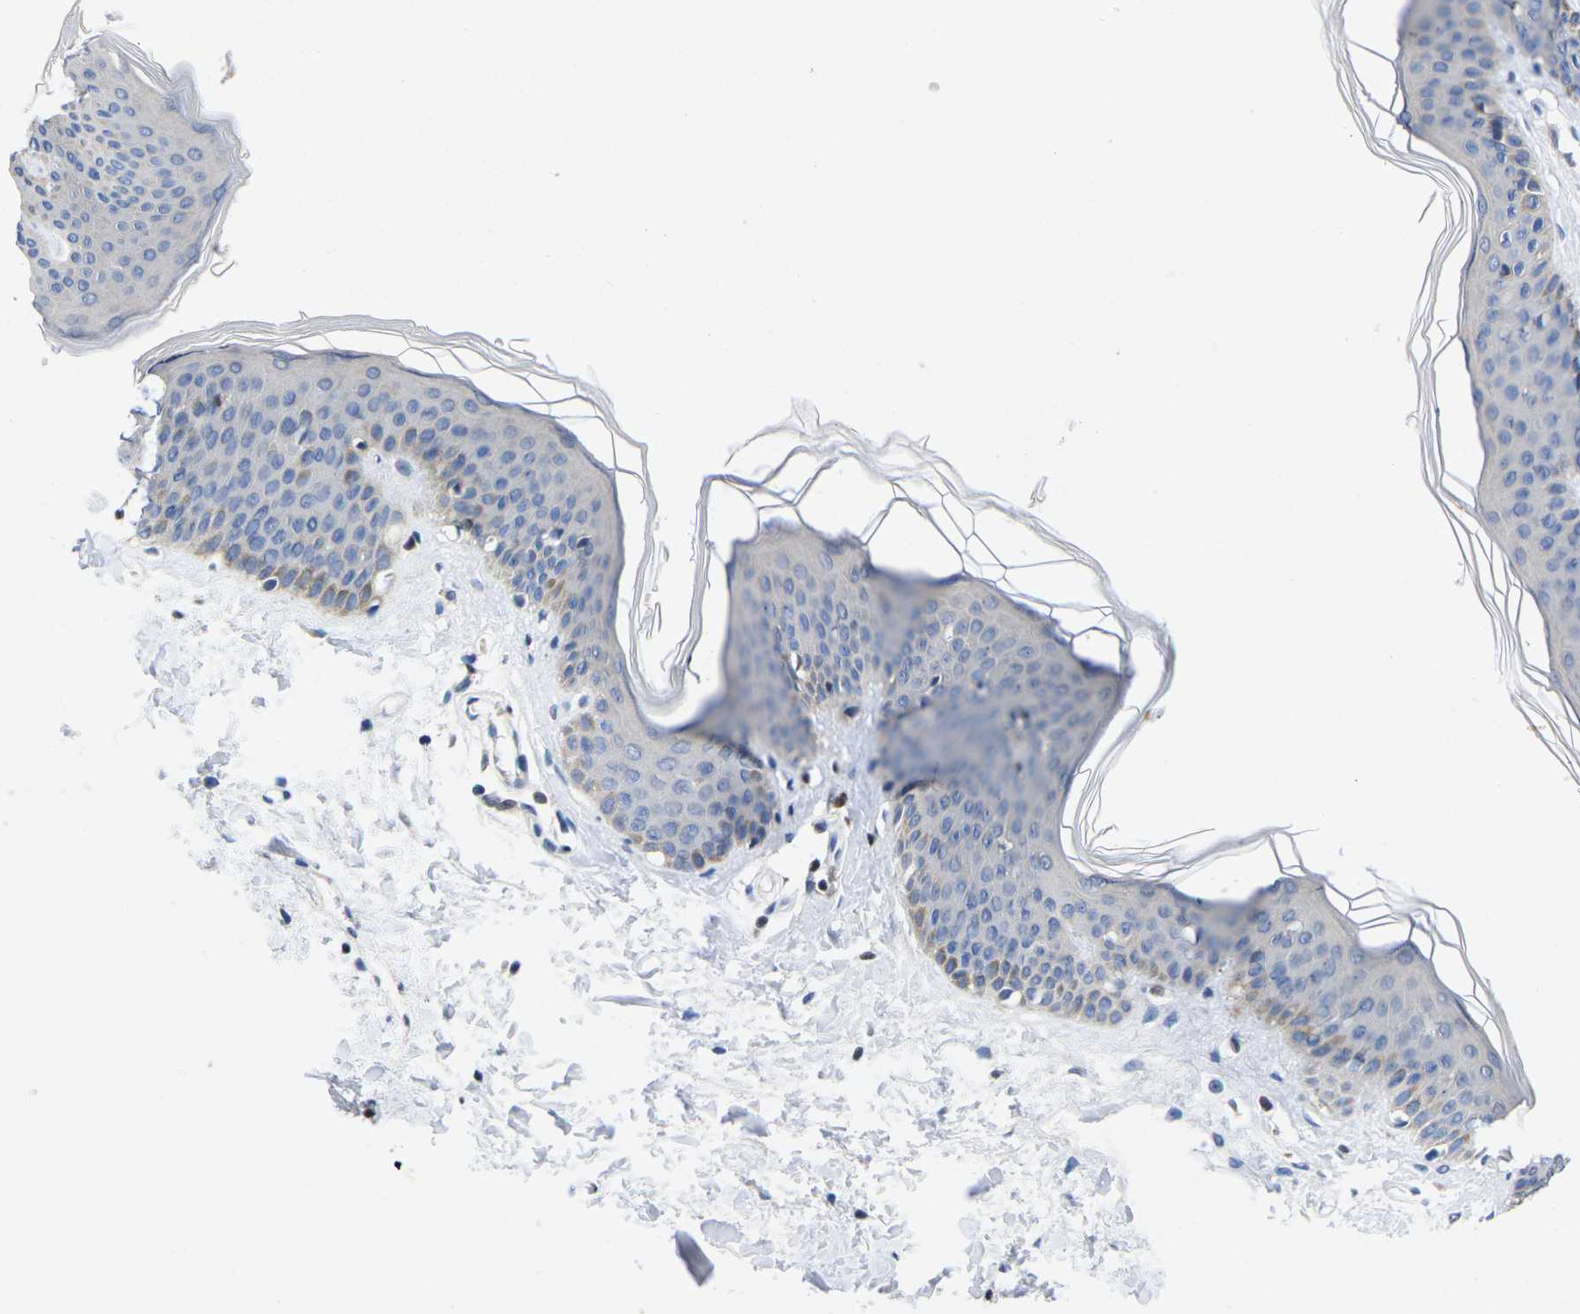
{"staining": {"intensity": "weak", "quantity": "25%-75%", "location": "cytoplasmic/membranous"}, "tissue": "skin", "cell_type": "Fibroblasts", "image_type": "normal", "snomed": [{"axis": "morphology", "description": "Normal tissue, NOS"}, {"axis": "topography", "description": "Skin"}], "caption": "The photomicrograph displays immunohistochemical staining of benign skin. There is weak cytoplasmic/membranous expression is present in approximately 25%-75% of fibroblasts.", "gene": "IKZF1", "patient": {"sex": "female", "age": 17}}